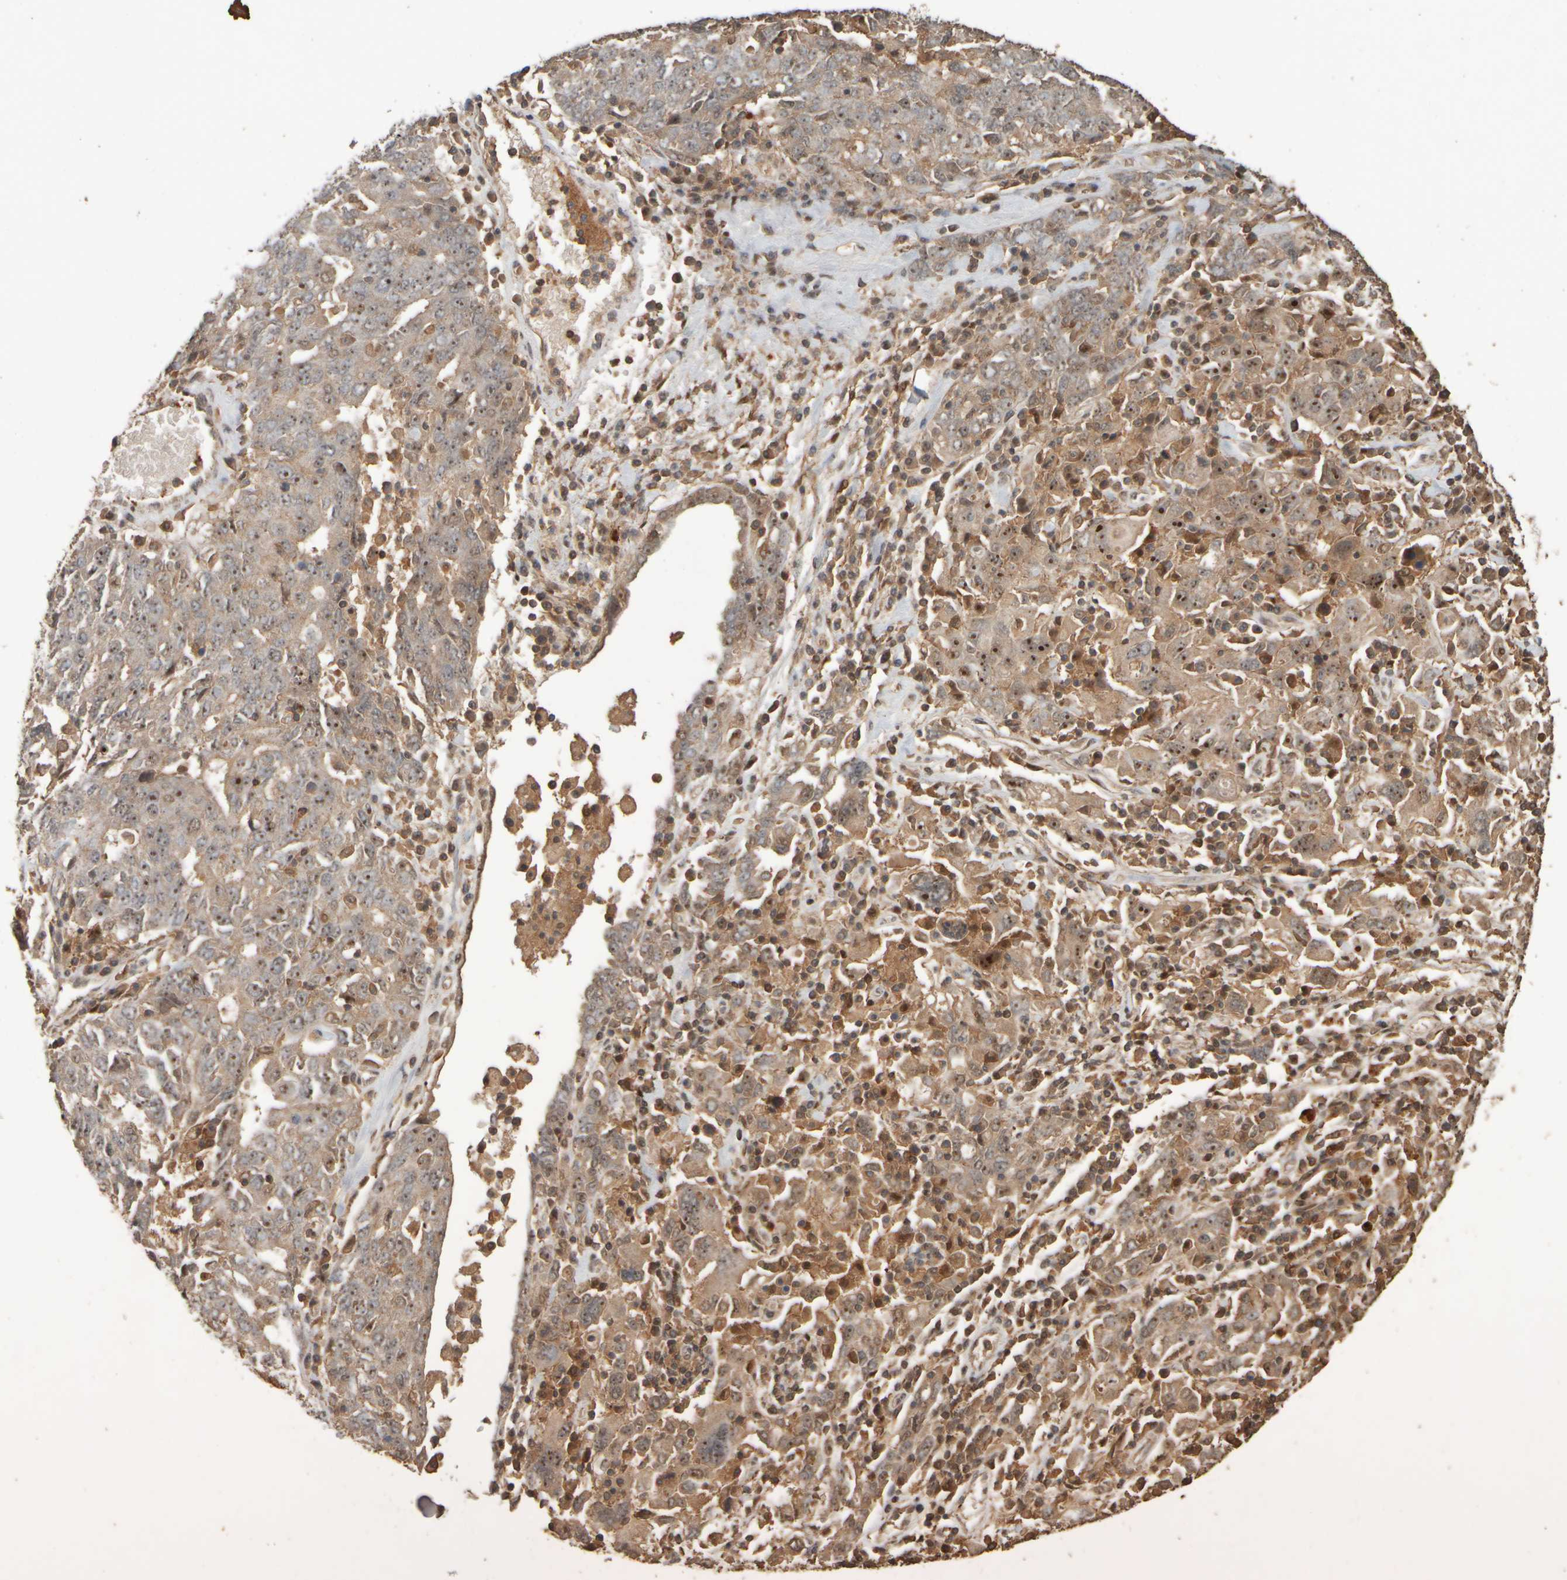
{"staining": {"intensity": "moderate", "quantity": ">75%", "location": "cytoplasmic/membranous,nuclear"}, "tissue": "ovarian cancer", "cell_type": "Tumor cells", "image_type": "cancer", "snomed": [{"axis": "morphology", "description": "Carcinoma, endometroid"}, {"axis": "topography", "description": "Ovary"}], "caption": "Protein staining reveals moderate cytoplasmic/membranous and nuclear positivity in approximately >75% of tumor cells in ovarian endometroid carcinoma.", "gene": "SPHK1", "patient": {"sex": "female", "age": 62}}